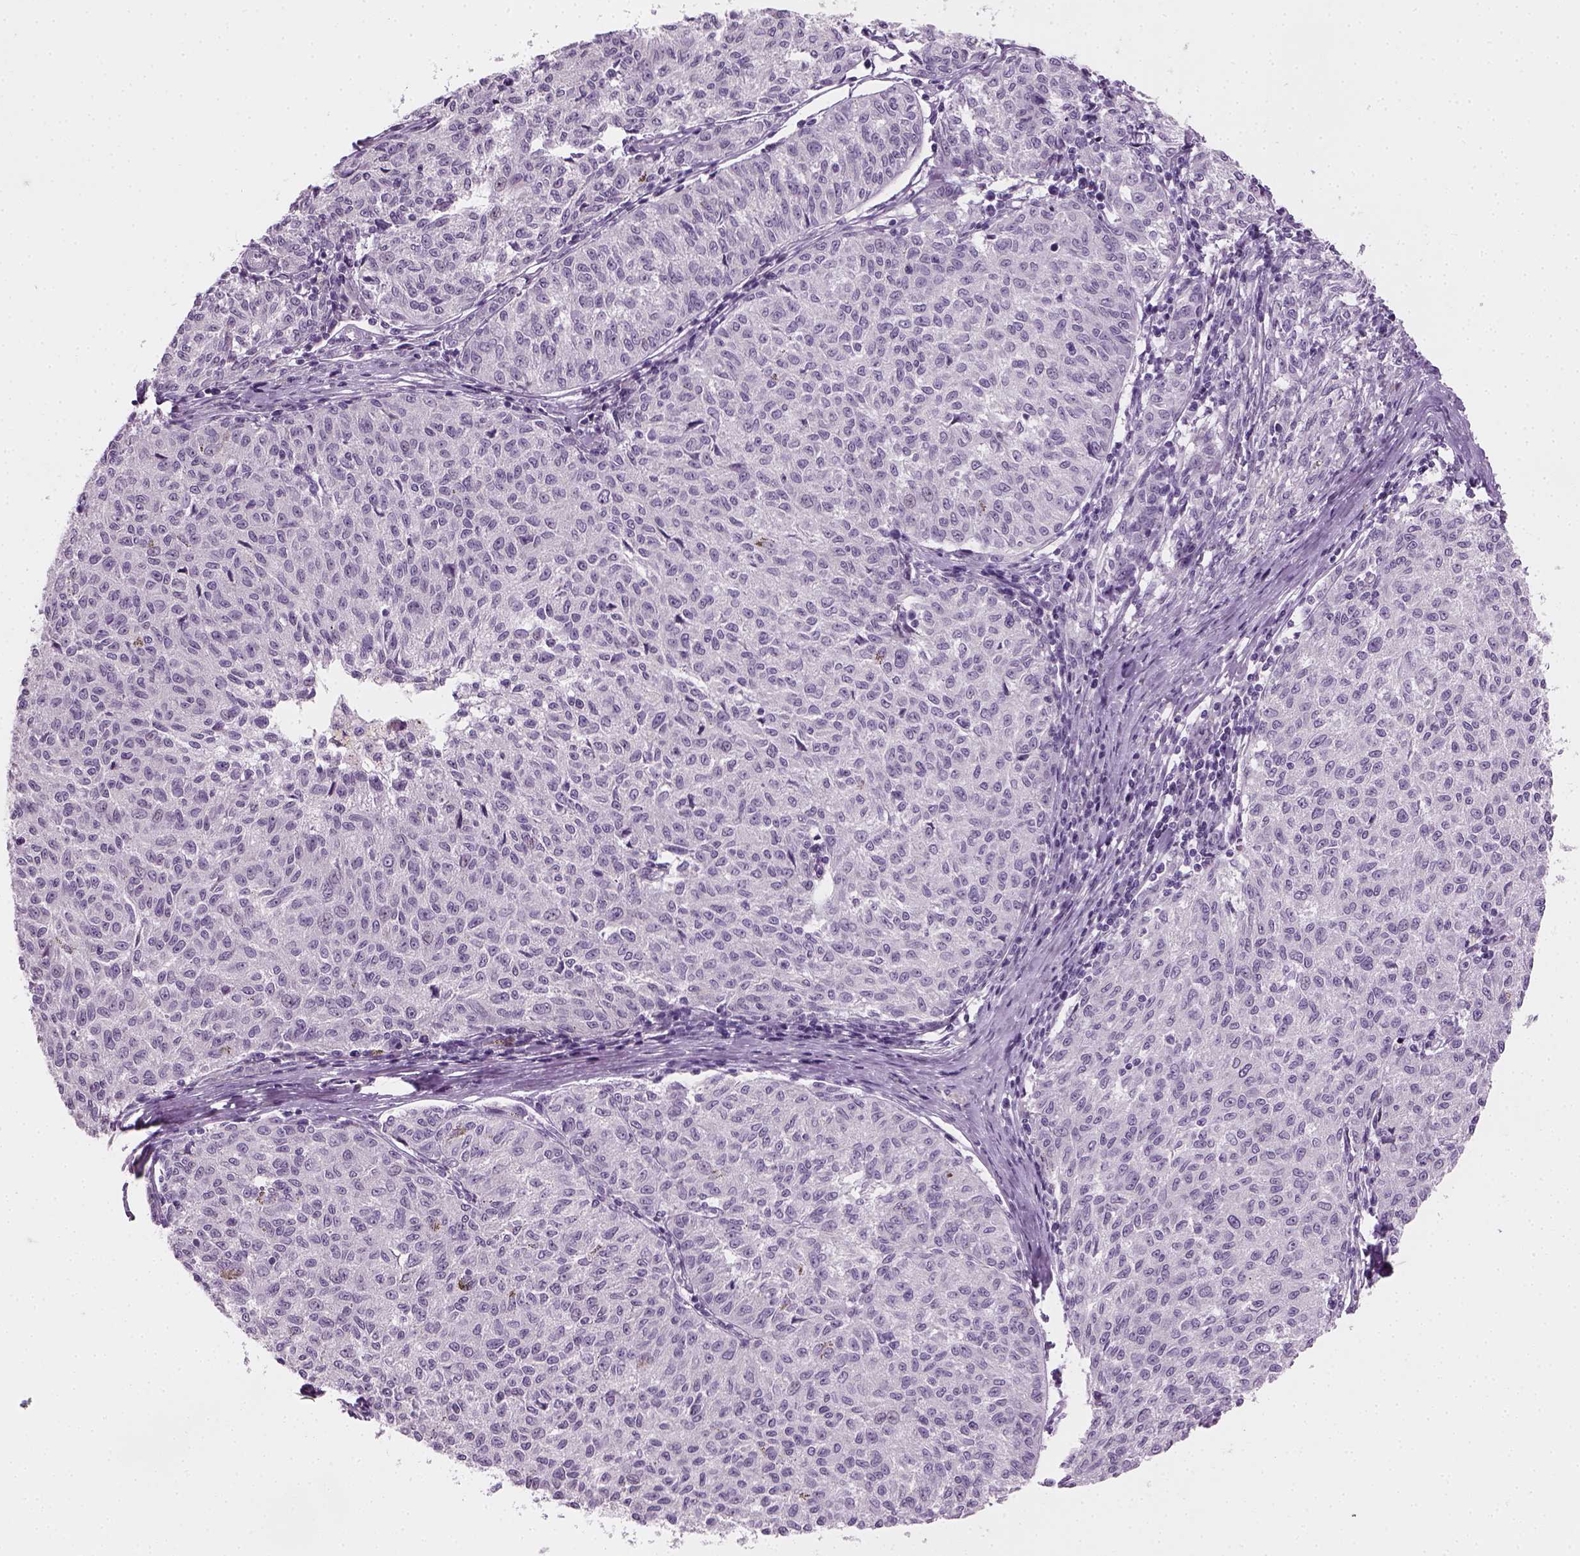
{"staining": {"intensity": "negative", "quantity": "none", "location": "none"}, "tissue": "melanoma", "cell_type": "Tumor cells", "image_type": "cancer", "snomed": [{"axis": "morphology", "description": "Malignant melanoma, NOS"}, {"axis": "topography", "description": "Skin"}], "caption": "DAB (3,3'-diaminobenzidine) immunohistochemical staining of human malignant melanoma exhibits no significant staining in tumor cells.", "gene": "TH", "patient": {"sex": "female", "age": 72}}